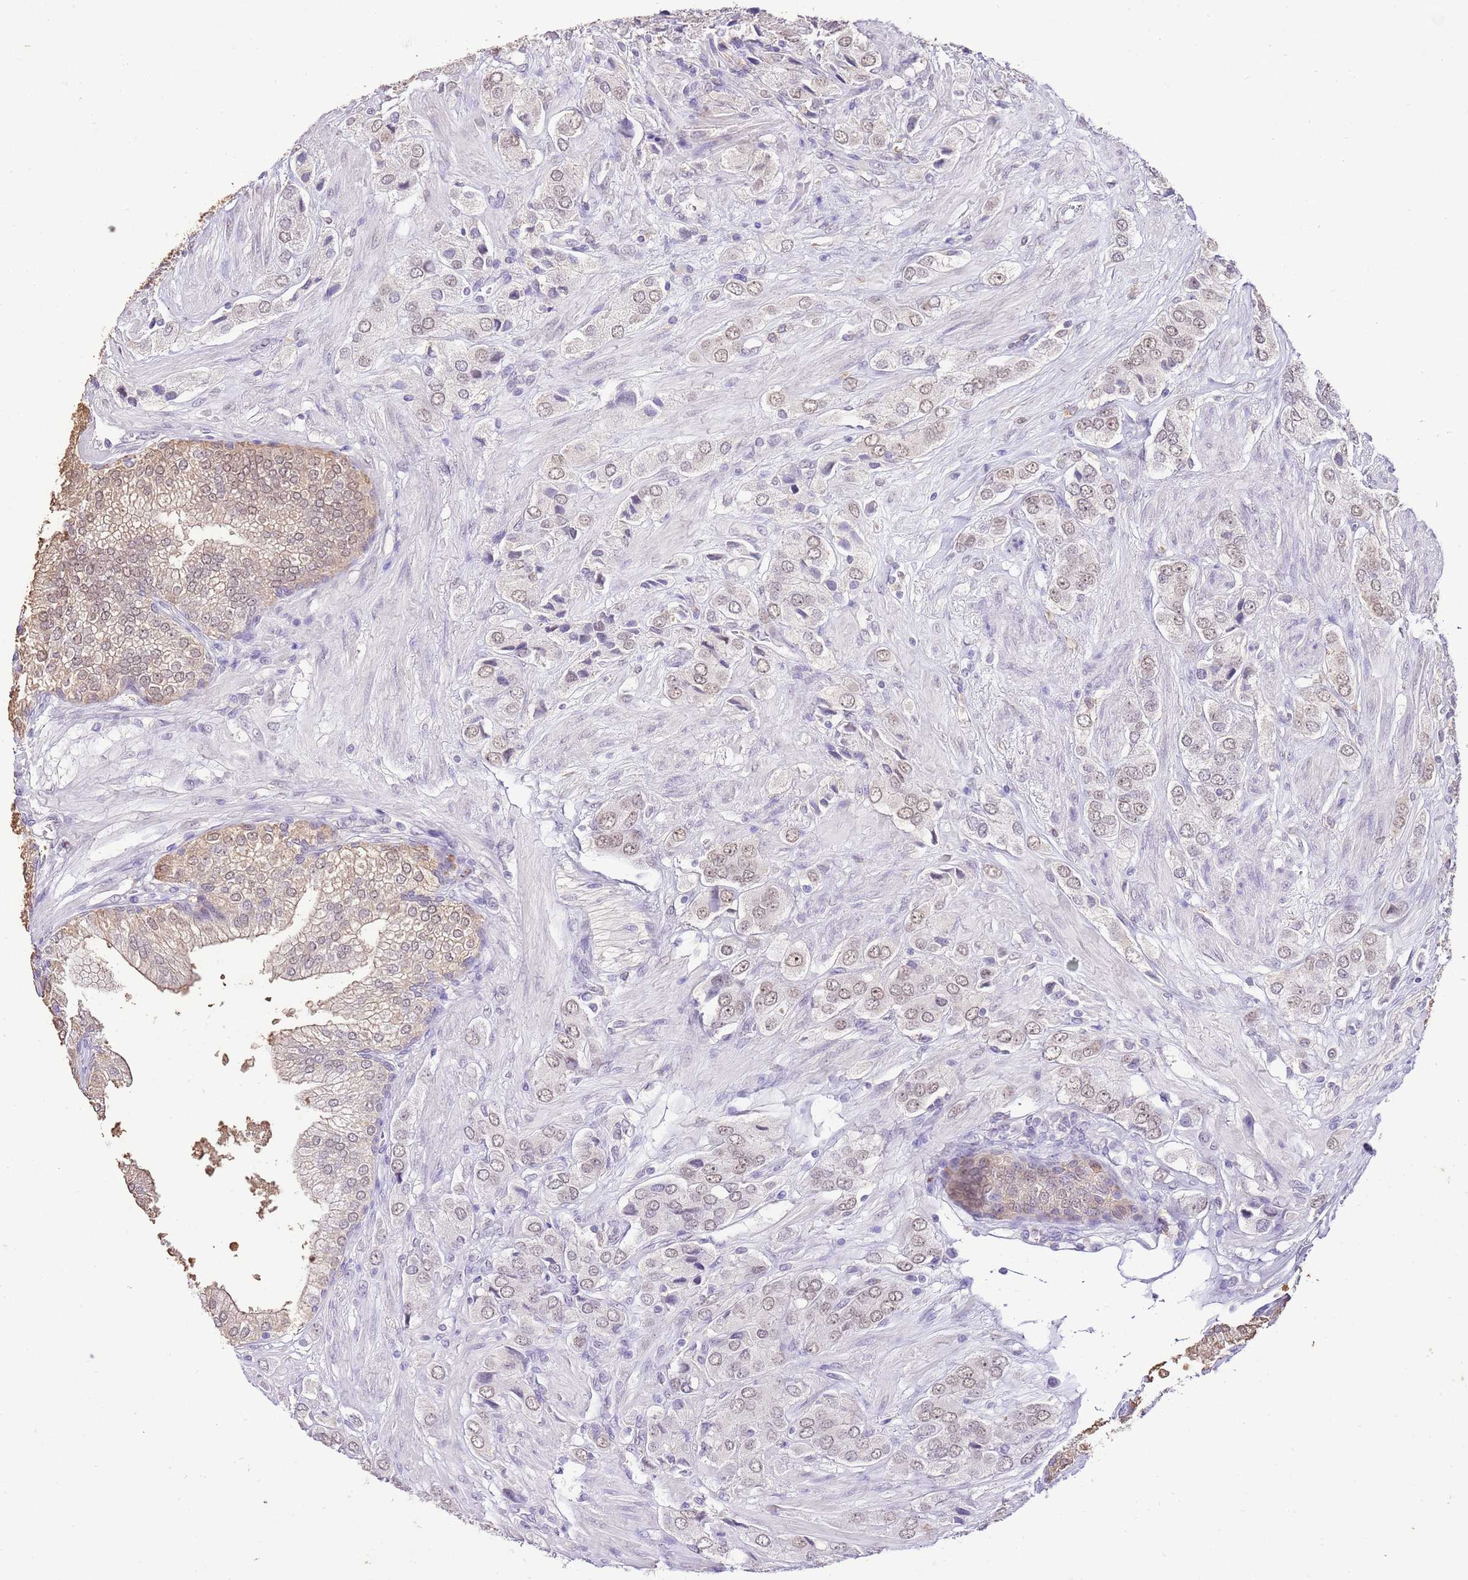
{"staining": {"intensity": "weak", "quantity": ">75%", "location": "nuclear"}, "tissue": "prostate cancer", "cell_type": "Tumor cells", "image_type": "cancer", "snomed": [{"axis": "morphology", "description": "Adenocarcinoma, High grade"}, {"axis": "topography", "description": "Prostate and seminal vesicle, NOS"}], "caption": "Immunohistochemistry (IHC) of human prostate high-grade adenocarcinoma displays low levels of weak nuclear positivity in approximately >75% of tumor cells.", "gene": "IZUMO4", "patient": {"sex": "male", "age": 64}}